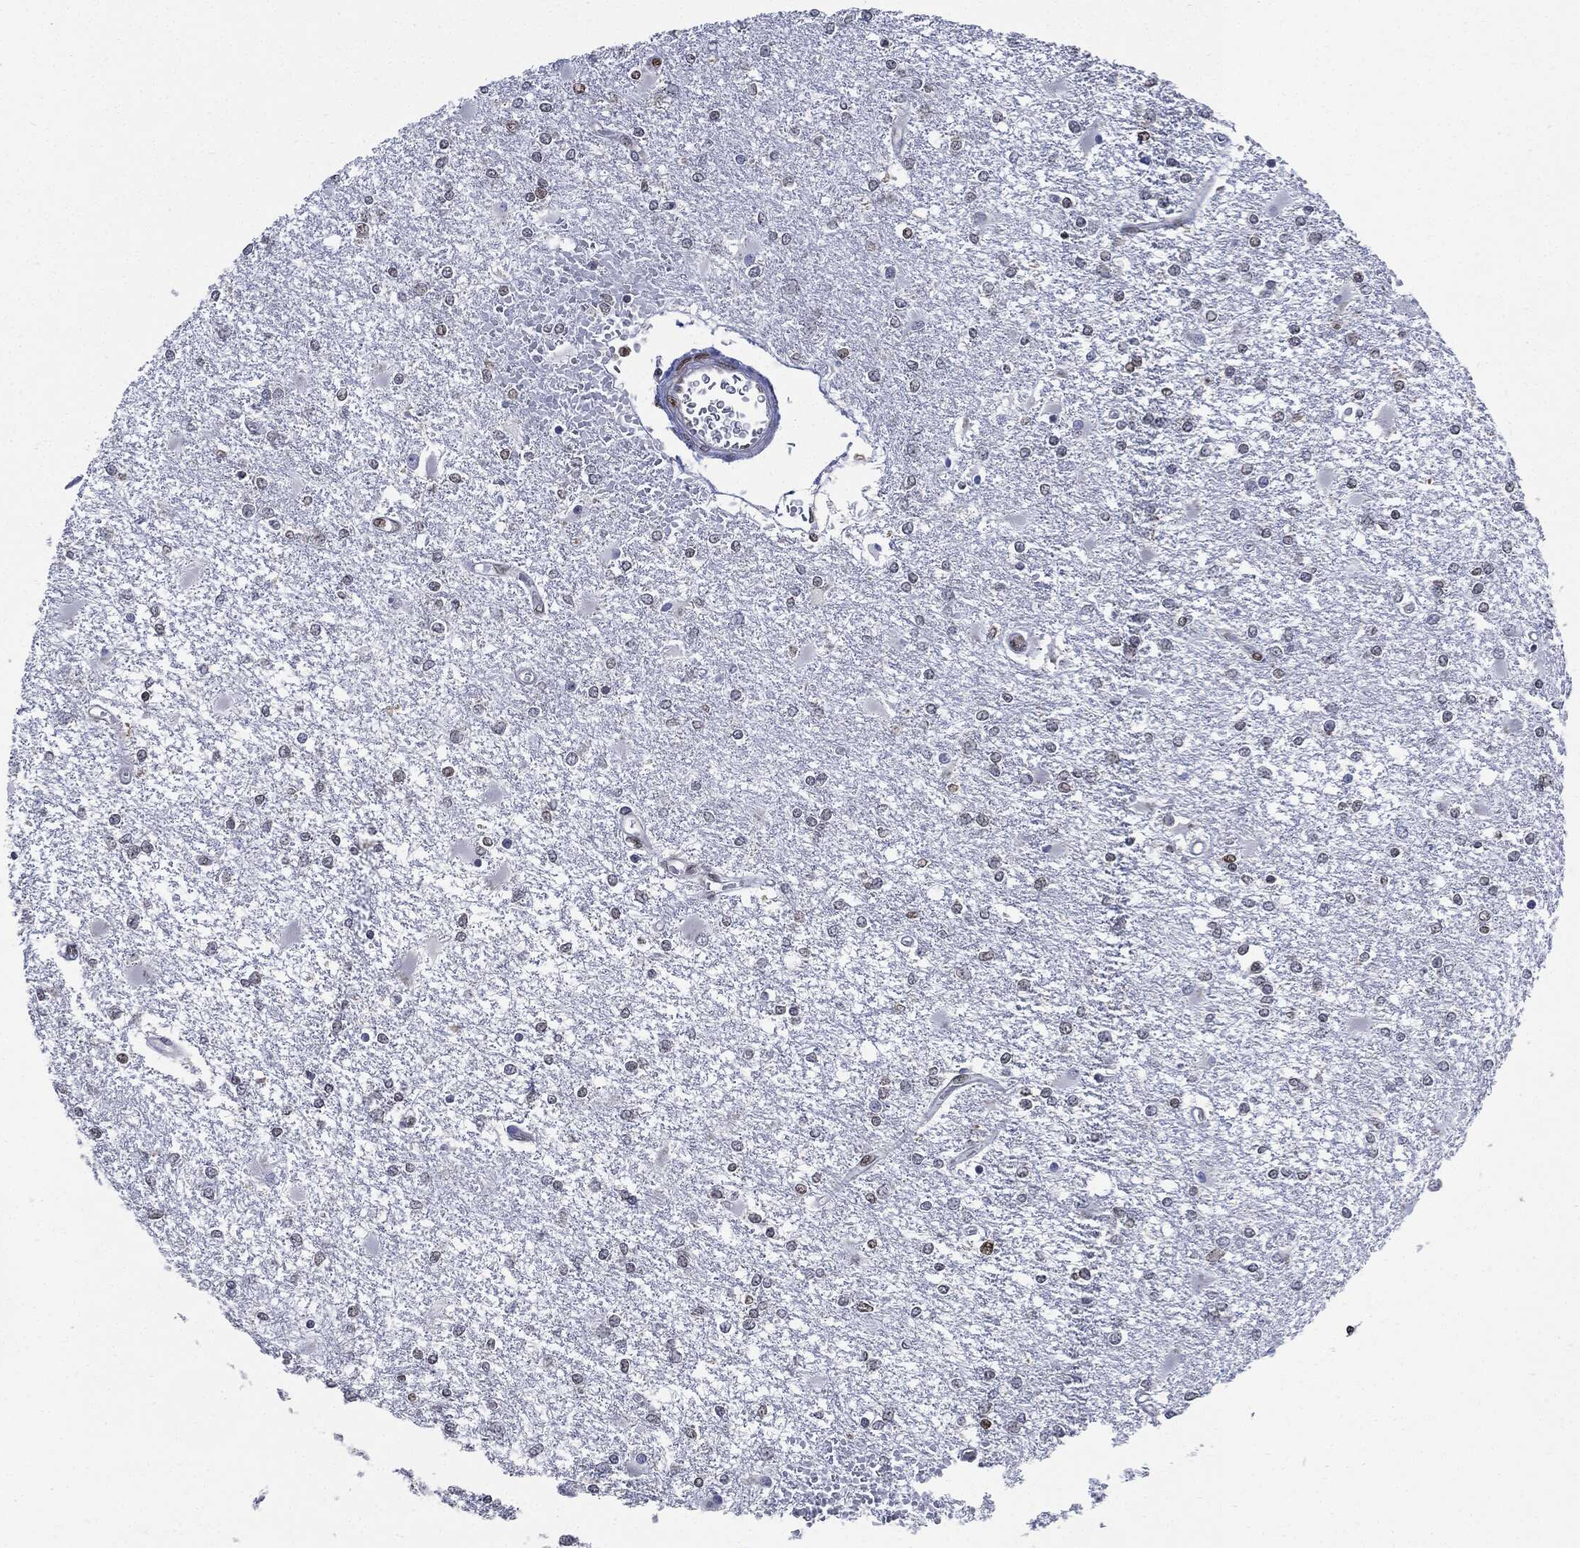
{"staining": {"intensity": "weak", "quantity": "<25%", "location": "nuclear"}, "tissue": "glioma", "cell_type": "Tumor cells", "image_type": "cancer", "snomed": [{"axis": "morphology", "description": "Glioma, malignant, High grade"}, {"axis": "topography", "description": "Cerebral cortex"}], "caption": "DAB immunohistochemical staining of human malignant glioma (high-grade) shows no significant staining in tumor cells.", "gene": "PCNA", "patient": {"sex": "male", "age": 79}}